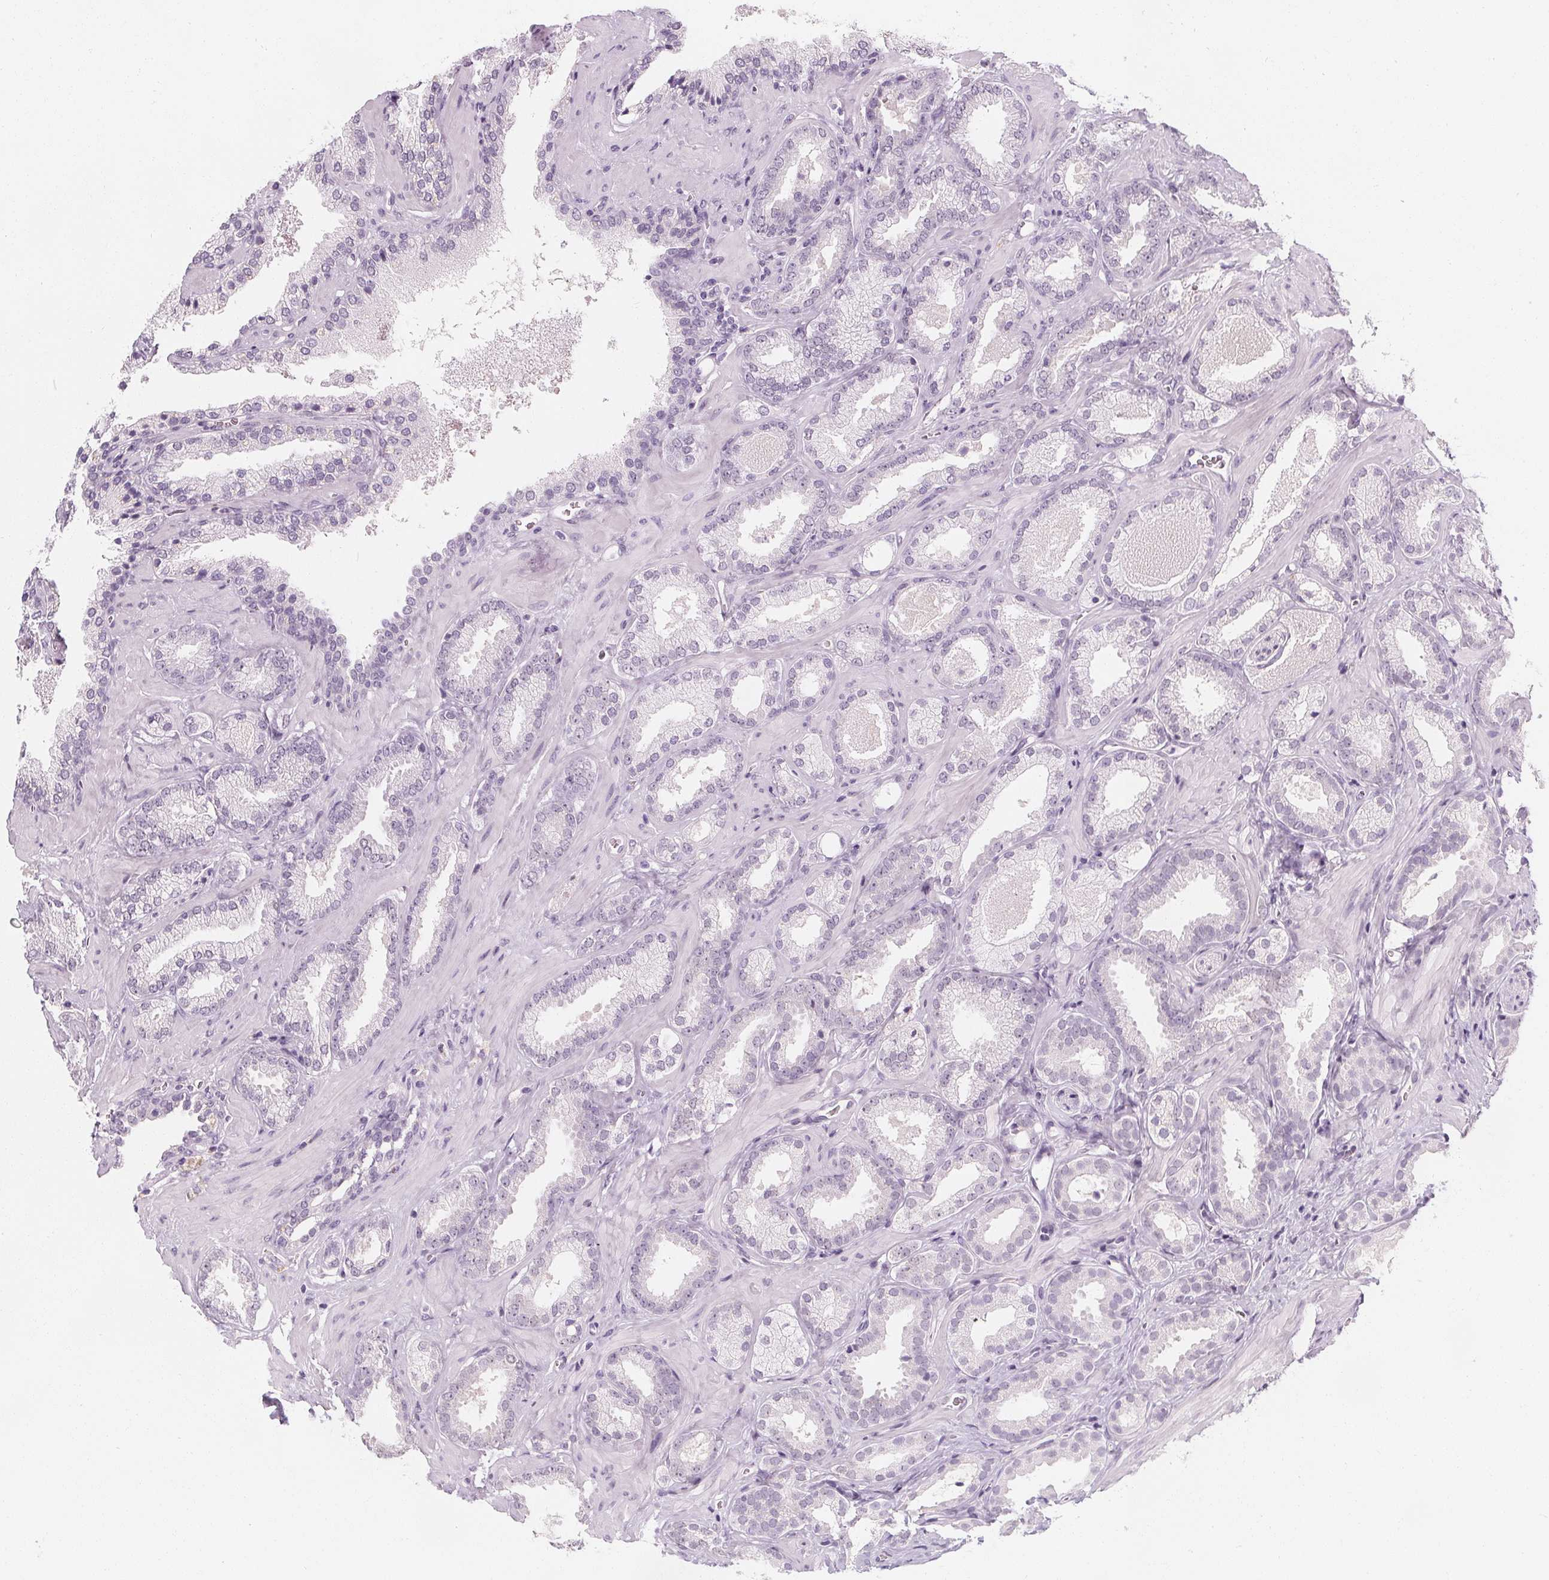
{"staining": {"intensity": "negative", "quantity": "none", "location": "none"}, "tissue": "prostate cancer", "cell_type": "Tumor cells", "image_type": "cancer", "snomed": [{"axis": "morphology", "description": "Adenocarcinoma, Low grade"}, {"axis": "topography", "description": "Prostate"}], "caption": "Histopathology image shows no protein staining in tumor cells of prostate cancer (low-grade adenocarcinoma) tissue.", "gene": "DBX2", "patient": {"sex": "male", "age": 62}}